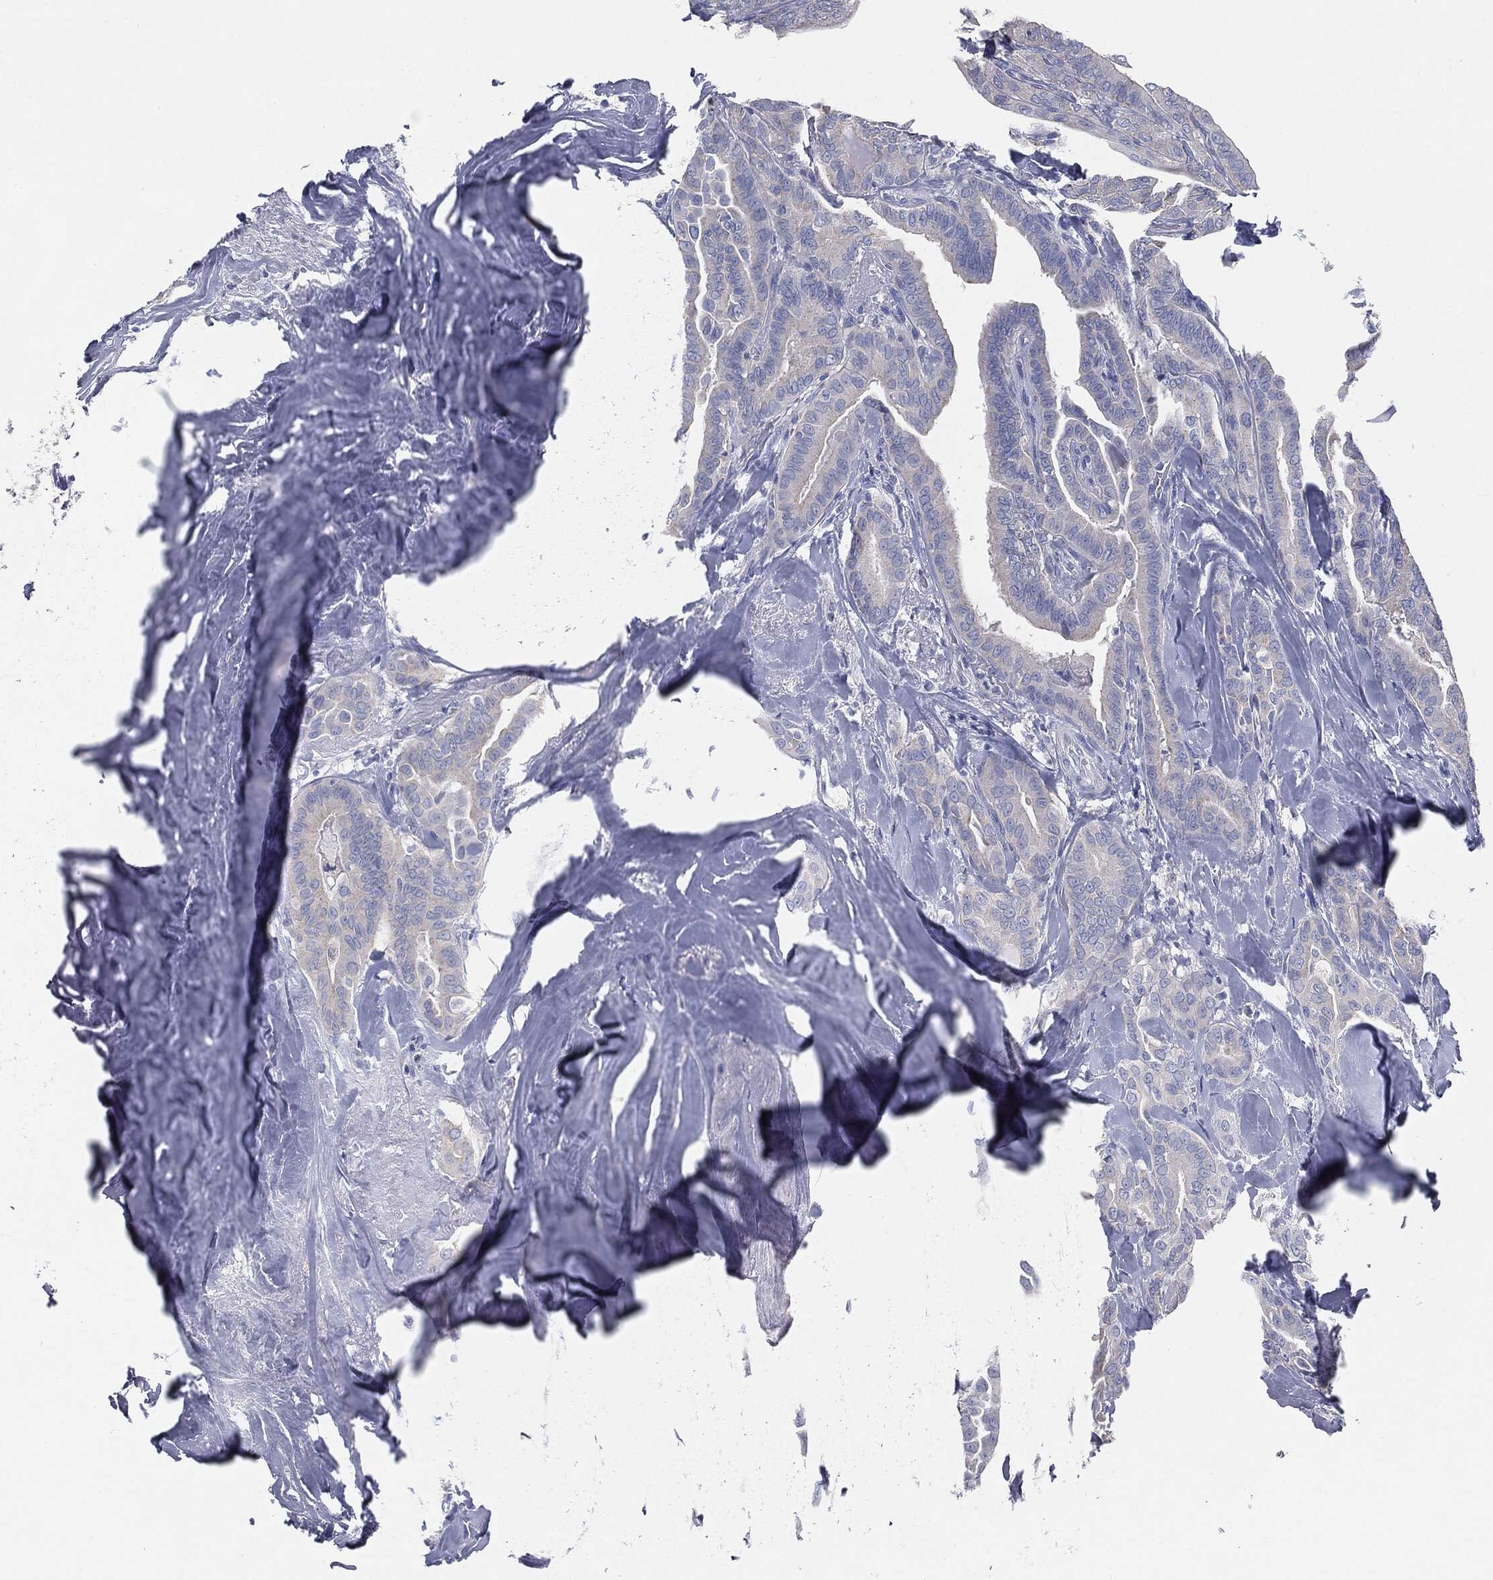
{"staining": {"intensity": "negative", "quantity": "none", "location": "none"}, "tissue": "thyroid cancer", "cell_type": "Tumor cells", "image_type": "cancer", "snomed": [{"axis": "morphology", "description": "Papillary adenocarcinoma, NOS"}, {"axis": "topography", "description": "Thyroid gland"}], "caption": "Tumor cells are negative for brown protein staining in thyroid cancer.", "gene": "CAV3", "patient": {"sex": "male", "age": 61}}